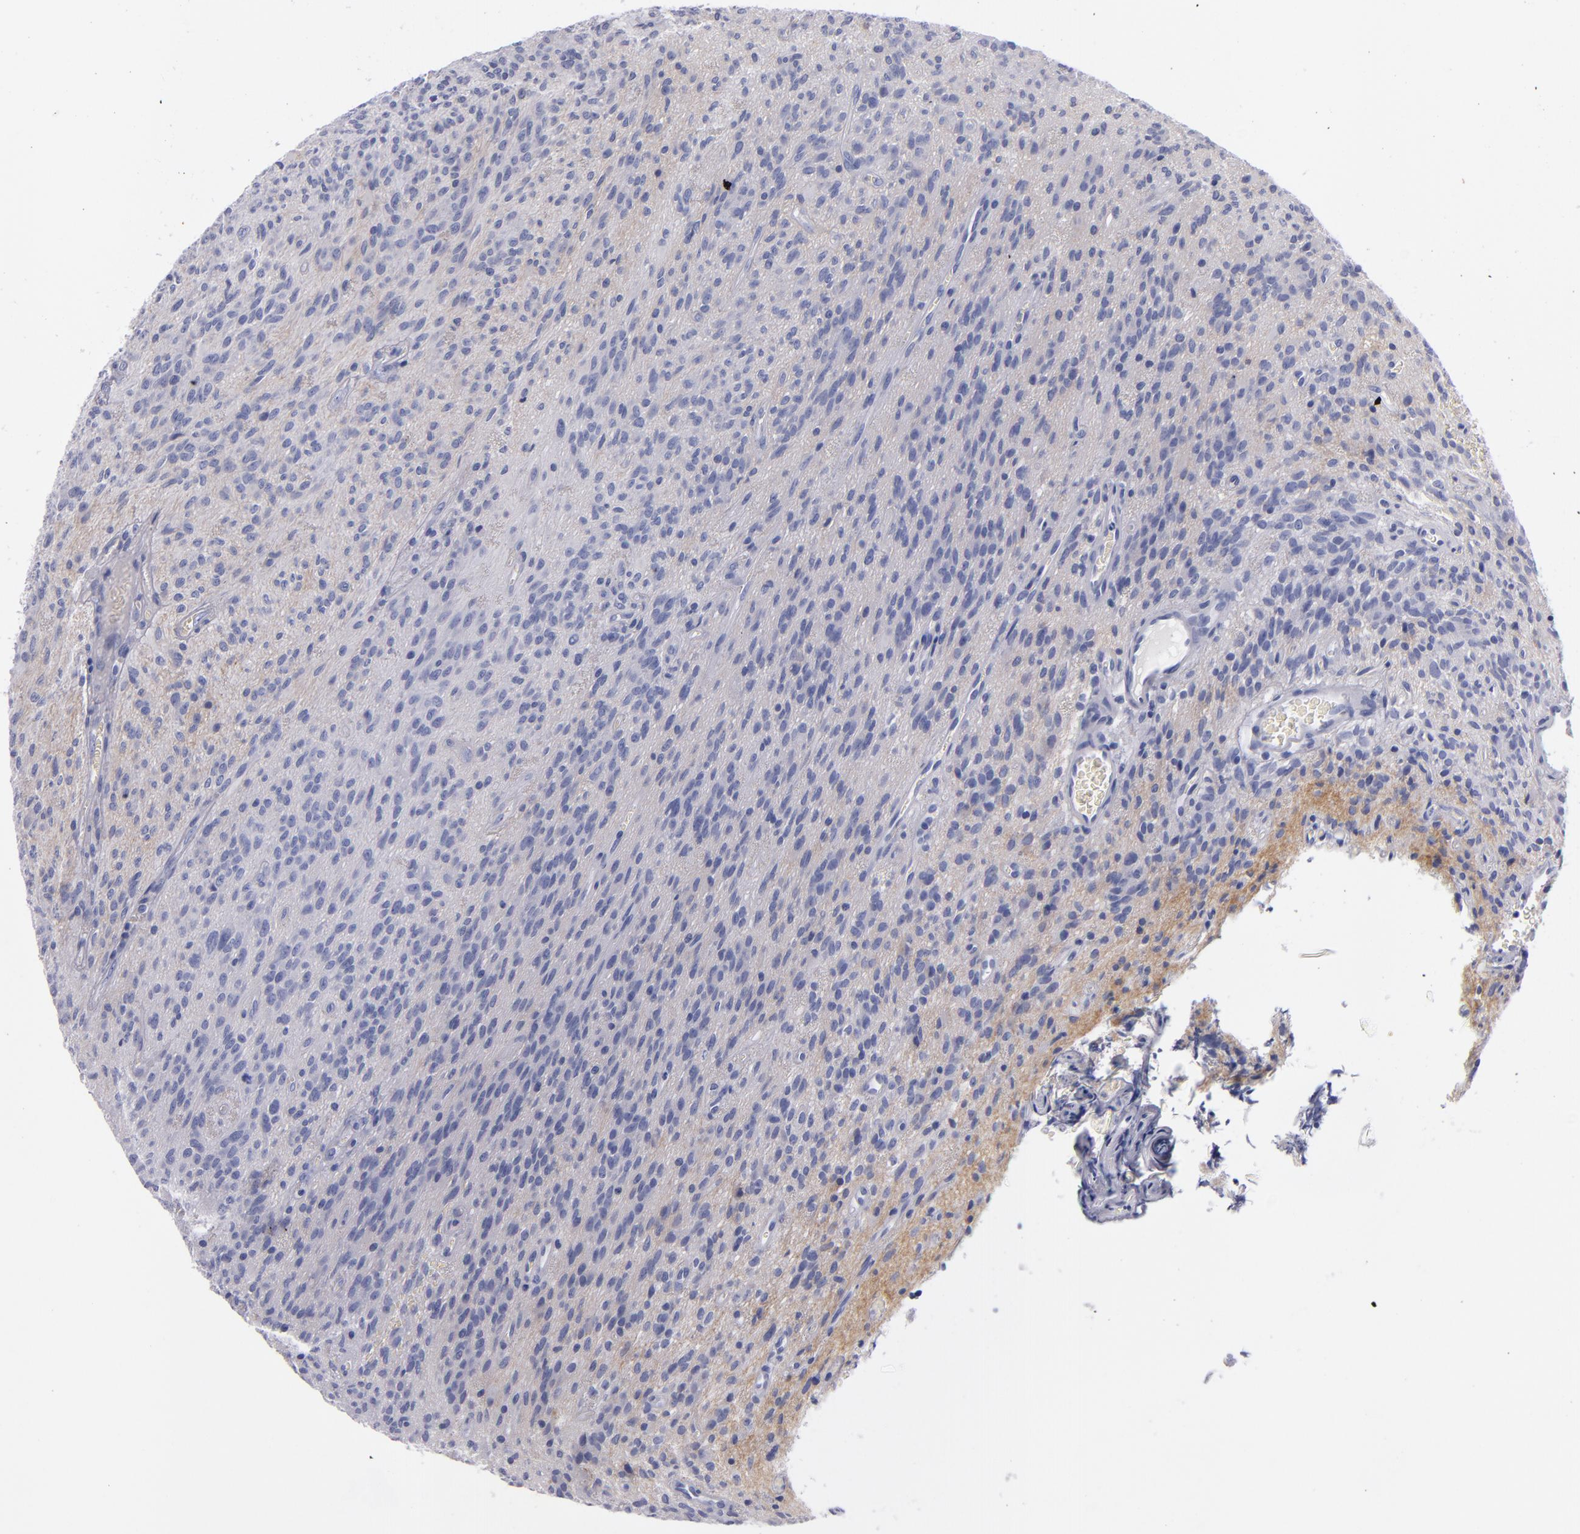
{"staining": {"intensity": "negative", "quantity": "none", "location": "none"}, "tissue": "glioma", "cell_type": "Tumor cells", "image_type": "cancer", "snomed": [{"axis": "morphology", "description": "Glioma, malignant, Low grade"}, {"axis": "topography", "description": "Brain"}], "caption": "Immunohistochemical staining of malignant low-grade glioma displays no significant staining in tumor cells.", "gene": "CD38", "patient": {"sex": "female", "age": 15}}